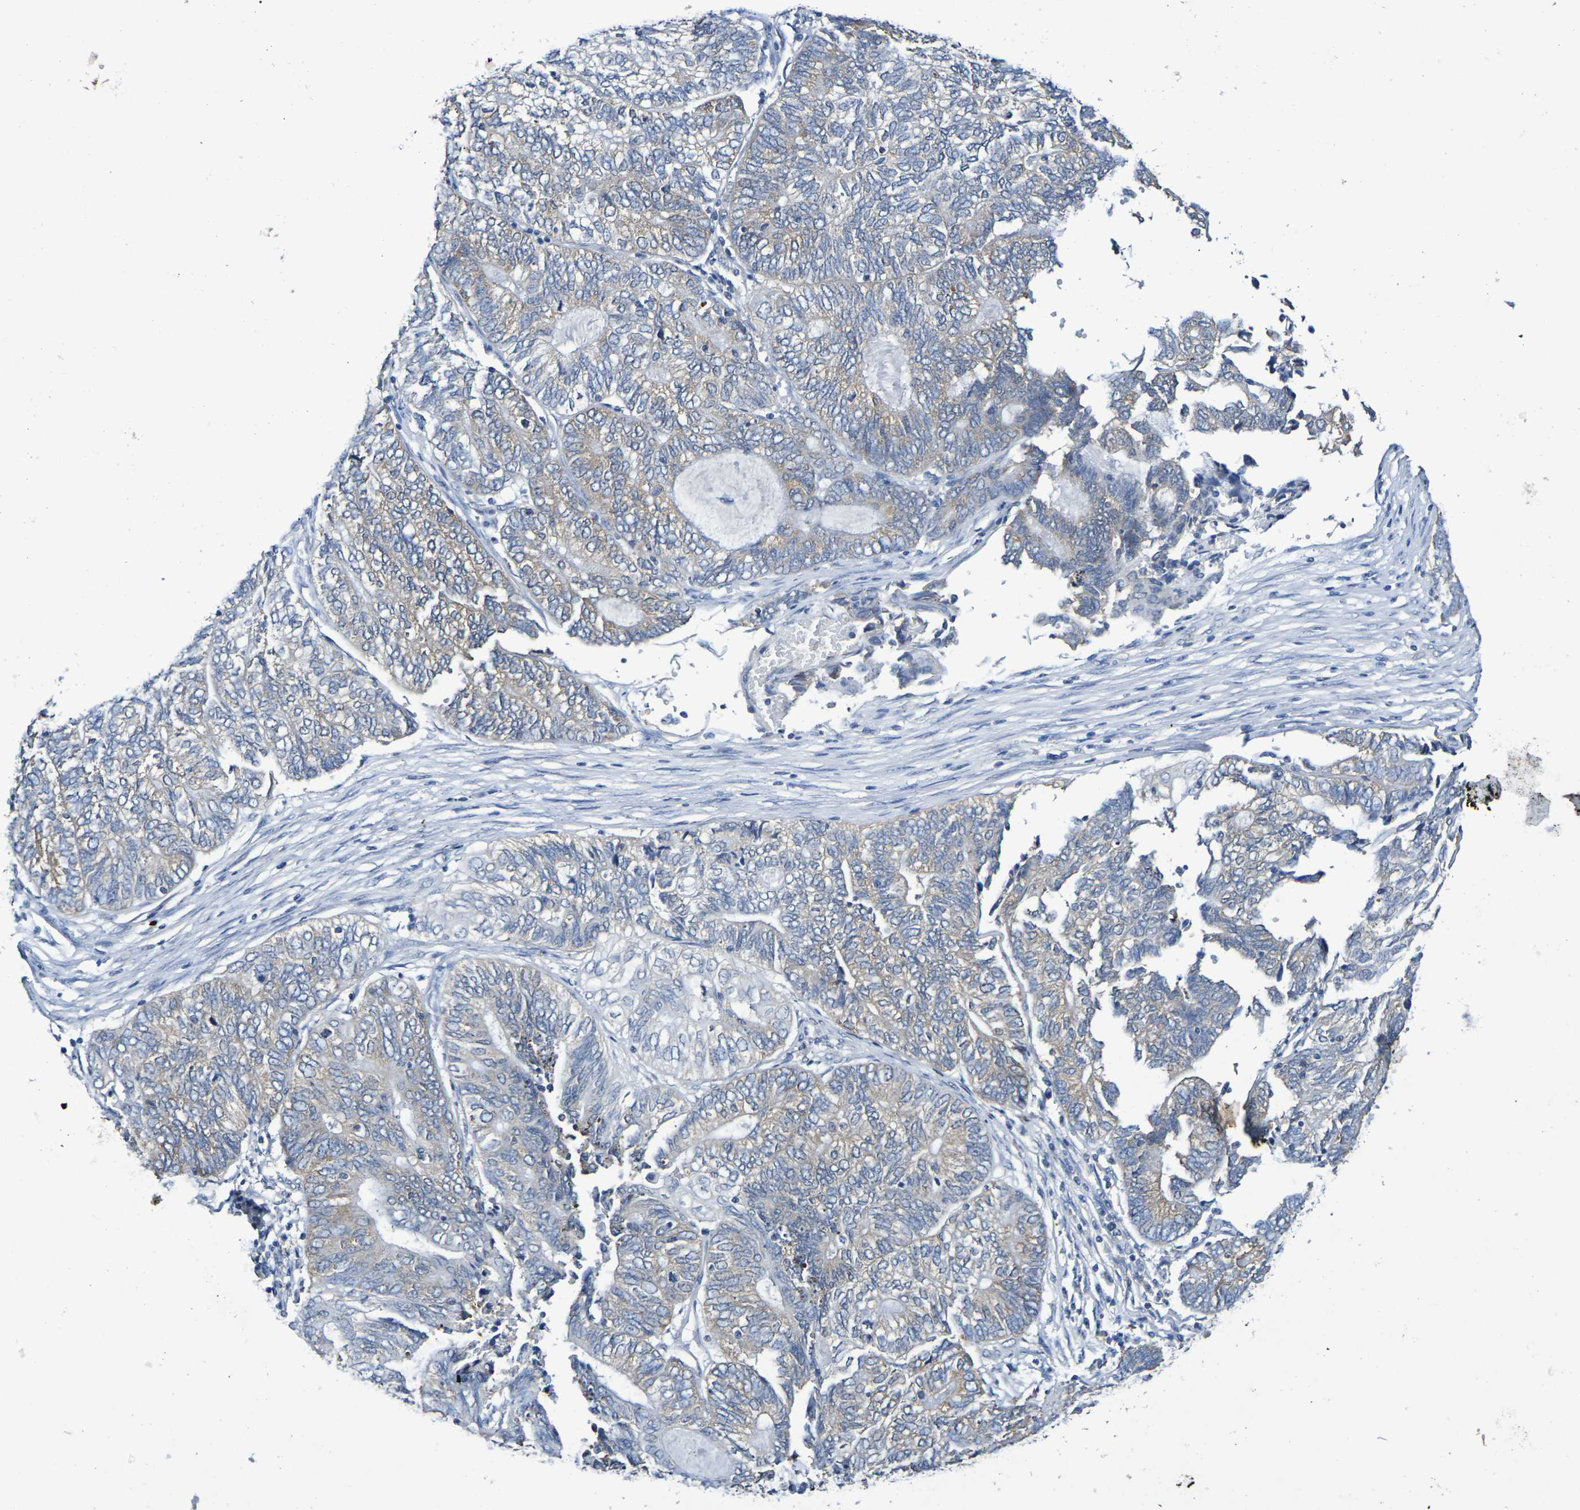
{"staining": {"intensity": "weak", "quantity": "25%-75%", "location": "cytoplasmic/membranous"}, "tissue": "endometrial cancer", "cell_type": "Tumor cells", "image_type": "cancer", "snomed": [{"axis": "morphology", "description": "Adenocarcinoma, NOS"}, {"axis": "topography", "description": "Uterus"}, {"axis": "topography", "description": "Endometrium"}], "caption": "A high-resolution photomicrograph shows immunohistochemistry staining of adenocarcinoma (endometrial), which shows weak cytoplasmic/membranous expression in approximately 25%-75% of tumor cells. (brown staining indicates protein expression, while blue staining denotes nuclei).", "gene": "CHRNB1", "patient": {"sex": "female", "age": 70}}